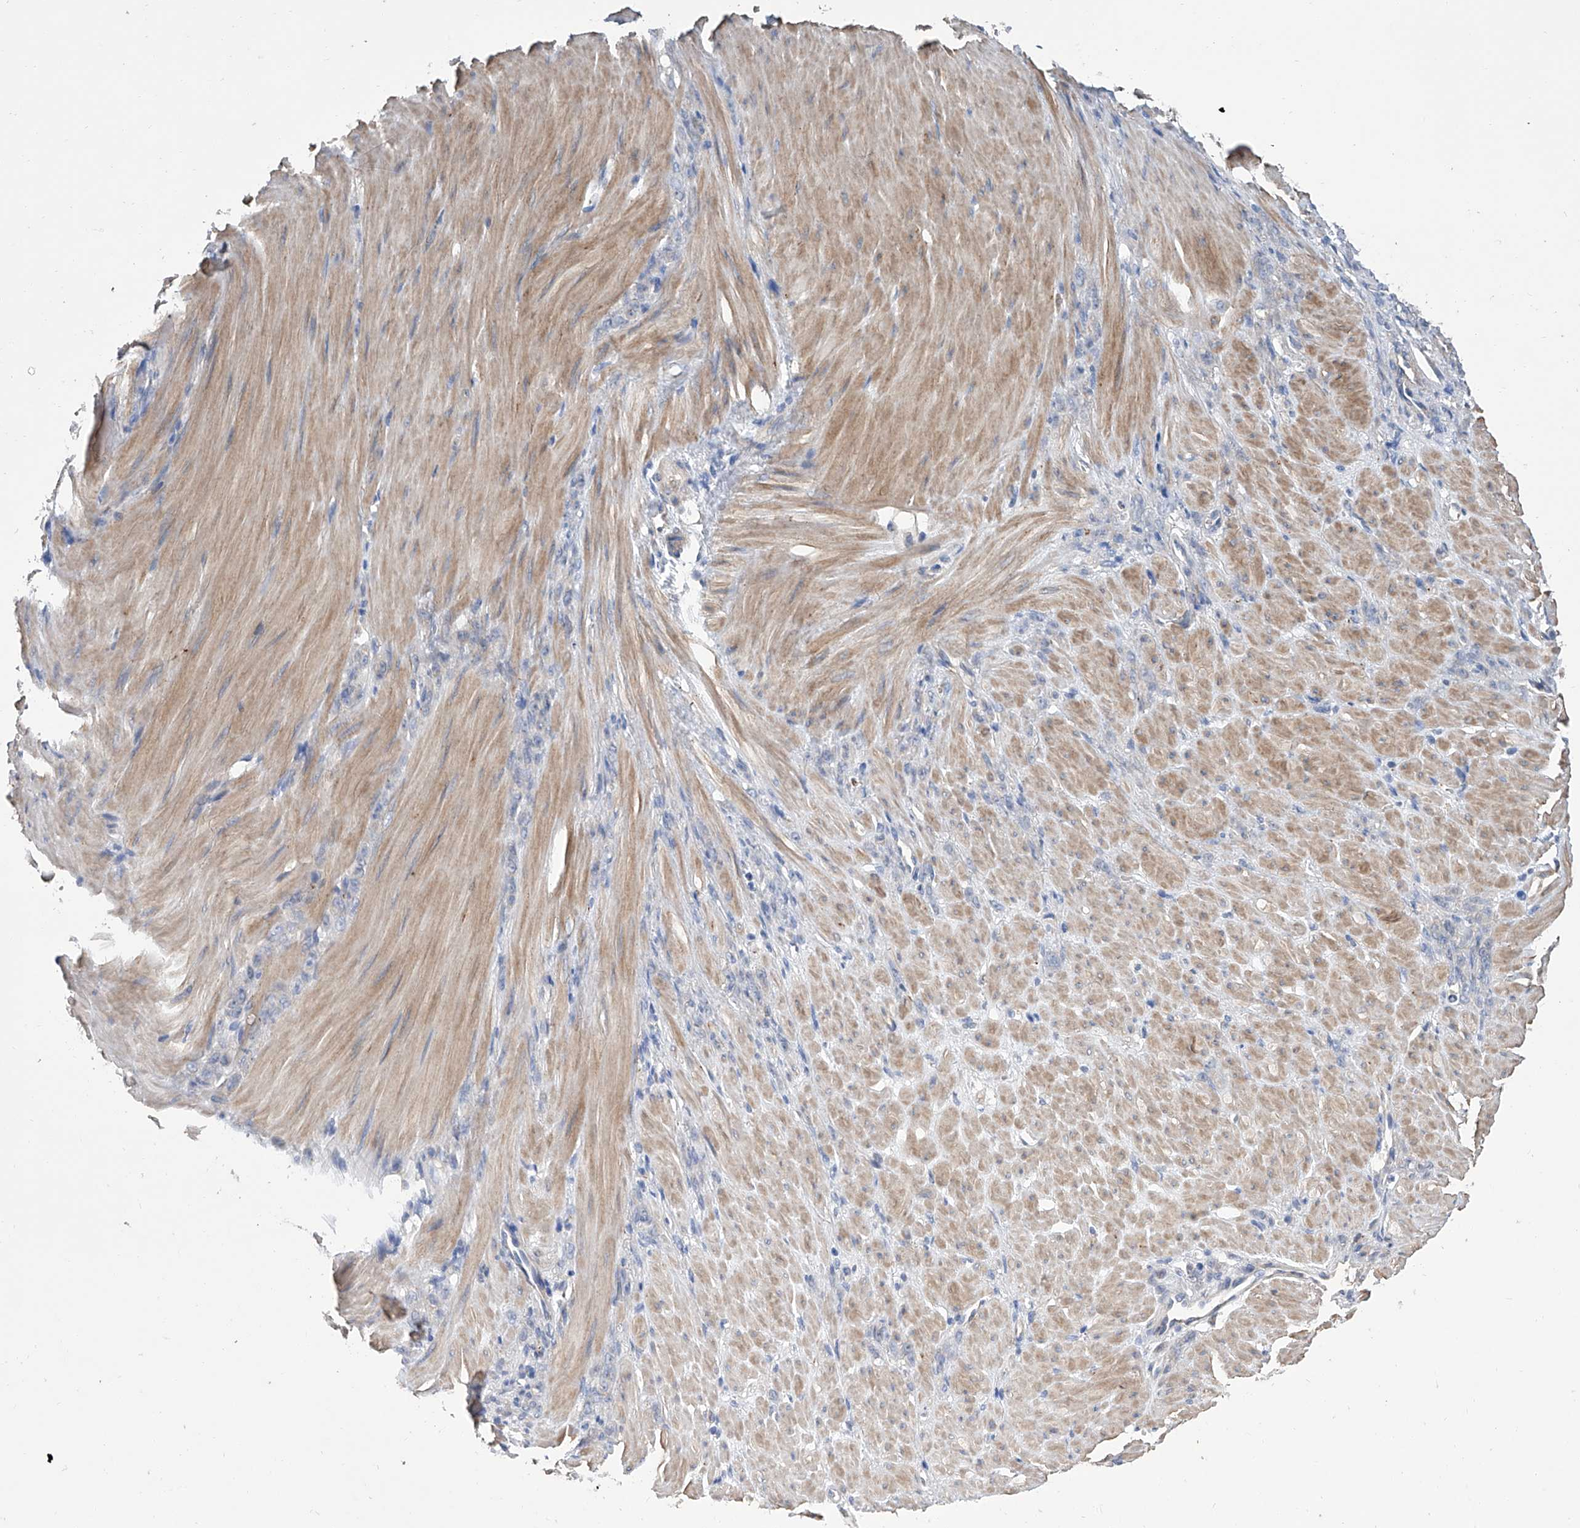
{"staining": {"intensity": "negative", "quantity": "none", "location": "none"}, "tissue": "stomach cancer", "cell_type": "Tumor cells", "image_type": "cancer", "snomed": [{"axis": "morphology", "description": "Normal tissue, NOS"}, {"axis": "morphology", "description": "Adenocarcinoma, NOS"}, {"axis": "topography", "description": "Stomach"}], "caption": "The micrograph displays no significant positivity in tumor cells of stomach cancer.", "gene": "GPT", "patient": {"sex": "male", "age": 82}}